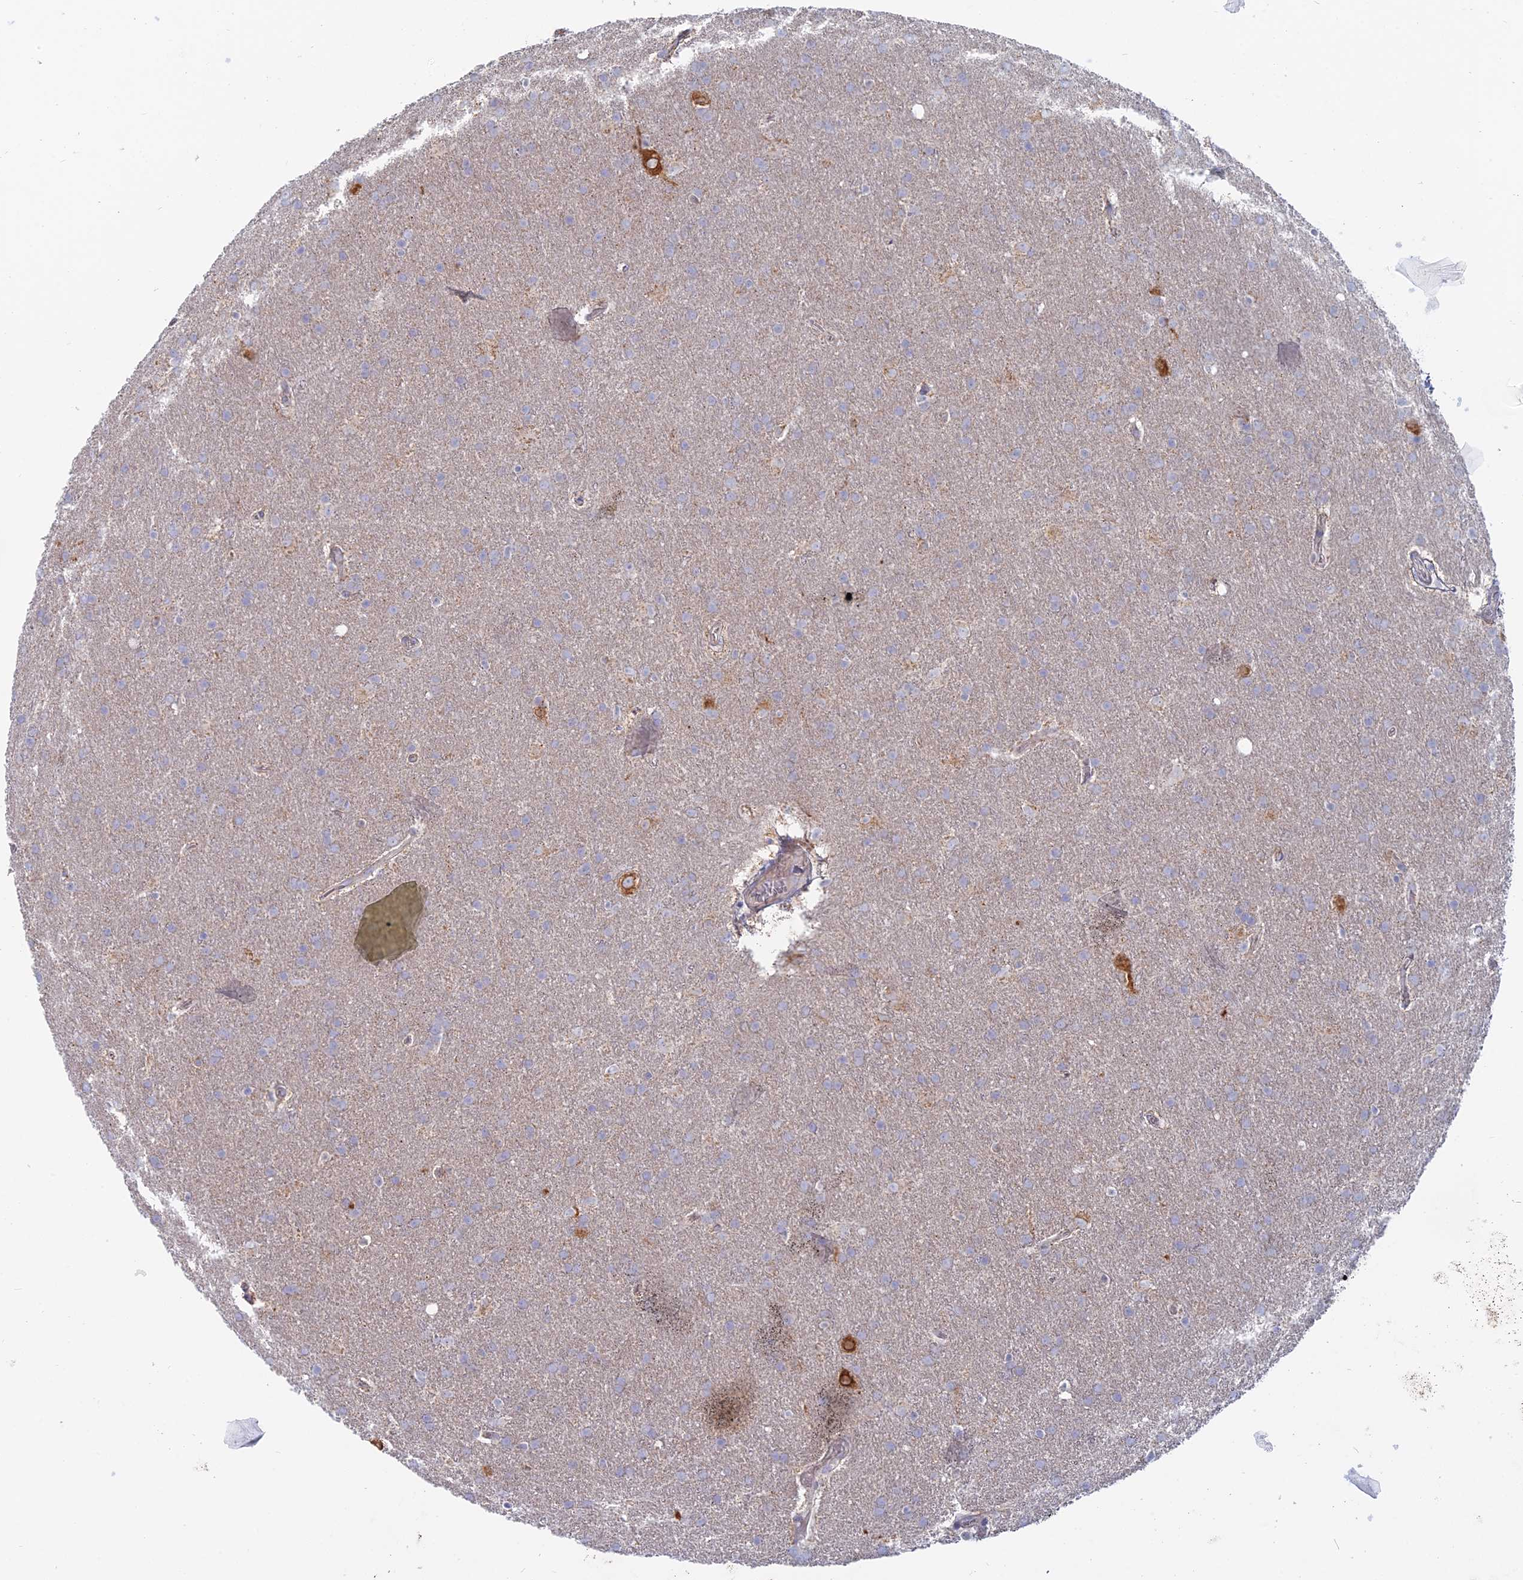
{"staining": {"intensity": "weak", "quantity": "<25%", "location": "cytoplasmic/membranous"}, "tissue": "glioma", "cell_type": "Tumor cells", "image_type": "cancer", "snomed": [{"axis": "morphology", "description": "Glioma, malignant, Low grade"}, {"axis": "topography", "description": "Brain"}], "caption": "DAB immunohistochemical staining of glioma demonstrates no significant staining in tumor cells.", "gene": "TBC1D30", "patient": {"sex": "female", "age": 32}}